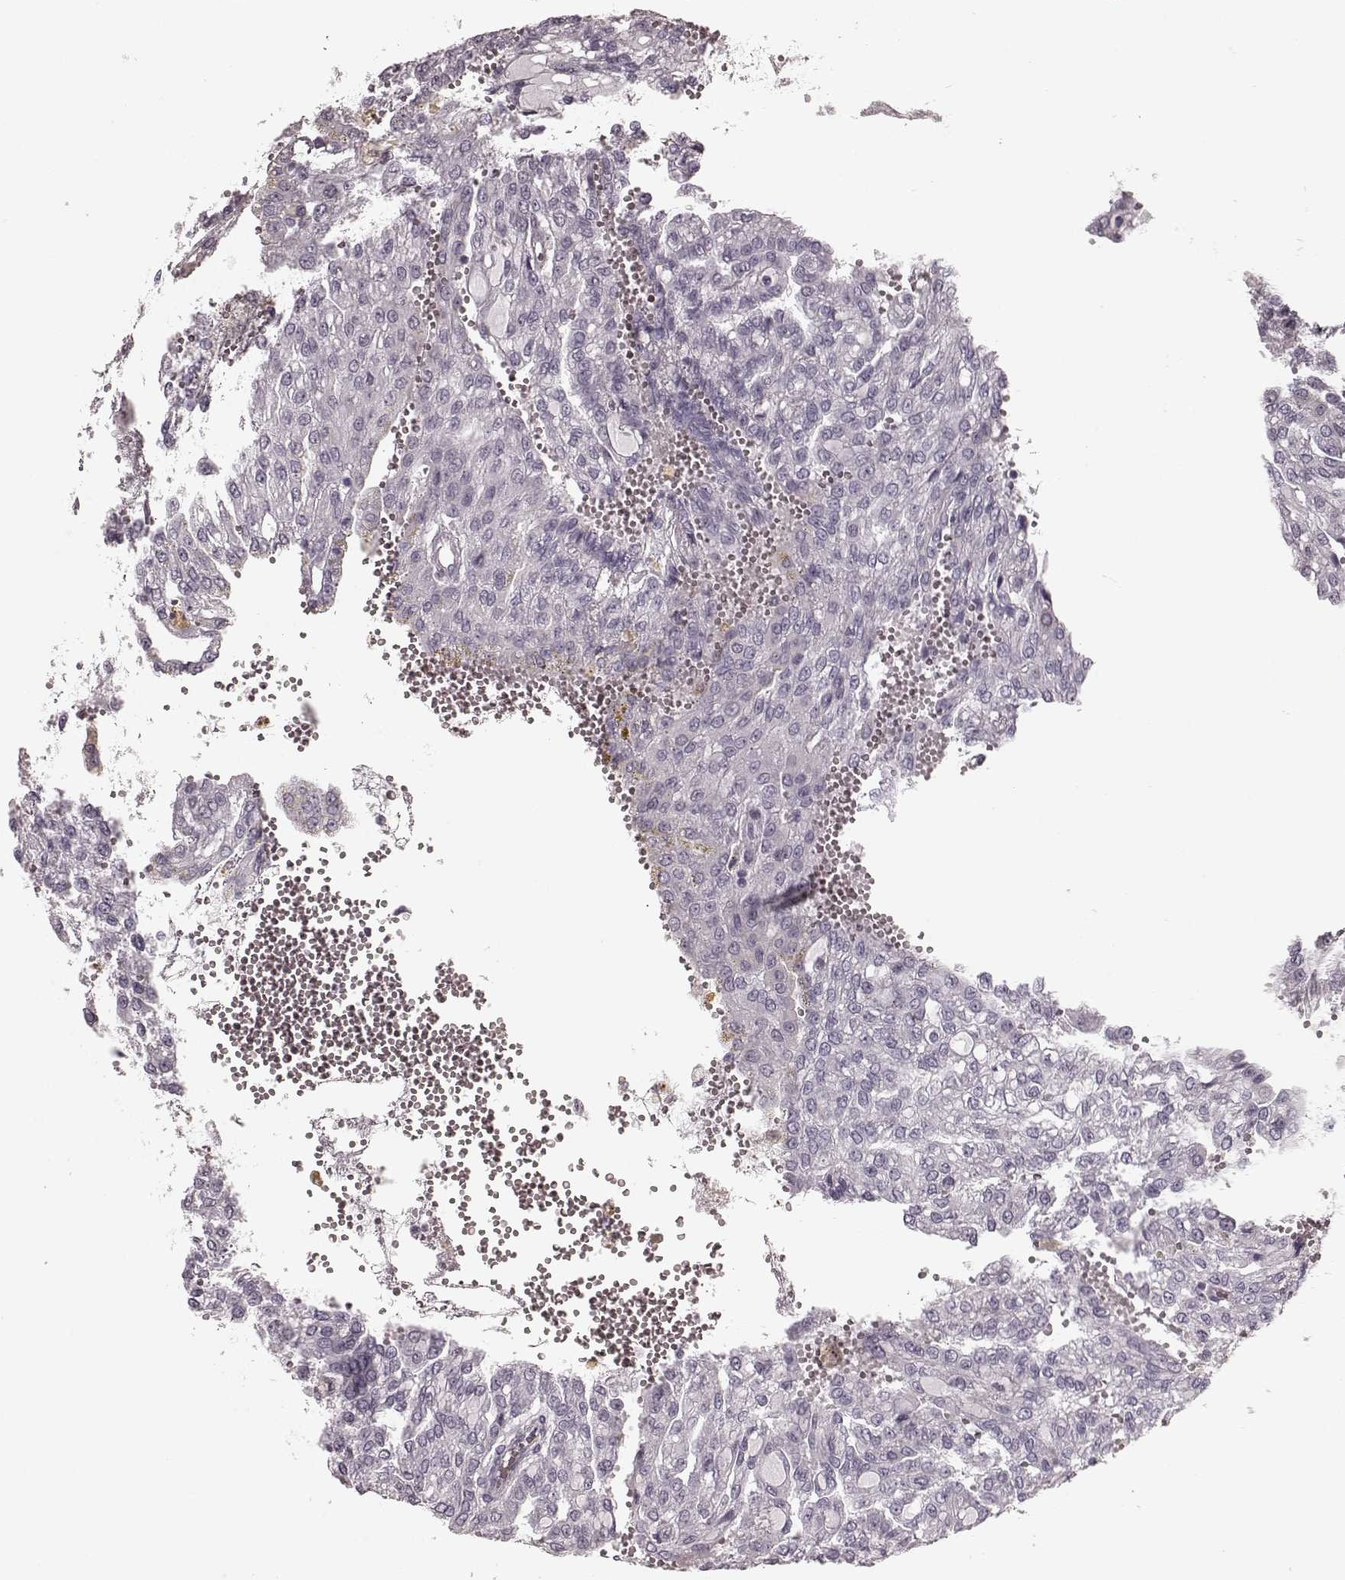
{"staining": {"intensity": "negative", "quantity": "none", "location": "none"}, "tissue": "renal cancer", "cell_type": "Tumor cells", "image_type": "cancer", "snomed": [{"axis": "morphology", "description": "Adenocarcinoma, NOS"}, {"axis": "topography", "description": "Kidney"}], "caption": "DAB immunohistochemical staining of human renal cancer shows no significant staining in tumor cells.", "gene": "TRPM1", "patient": {"sex": "male", "age": 63}}